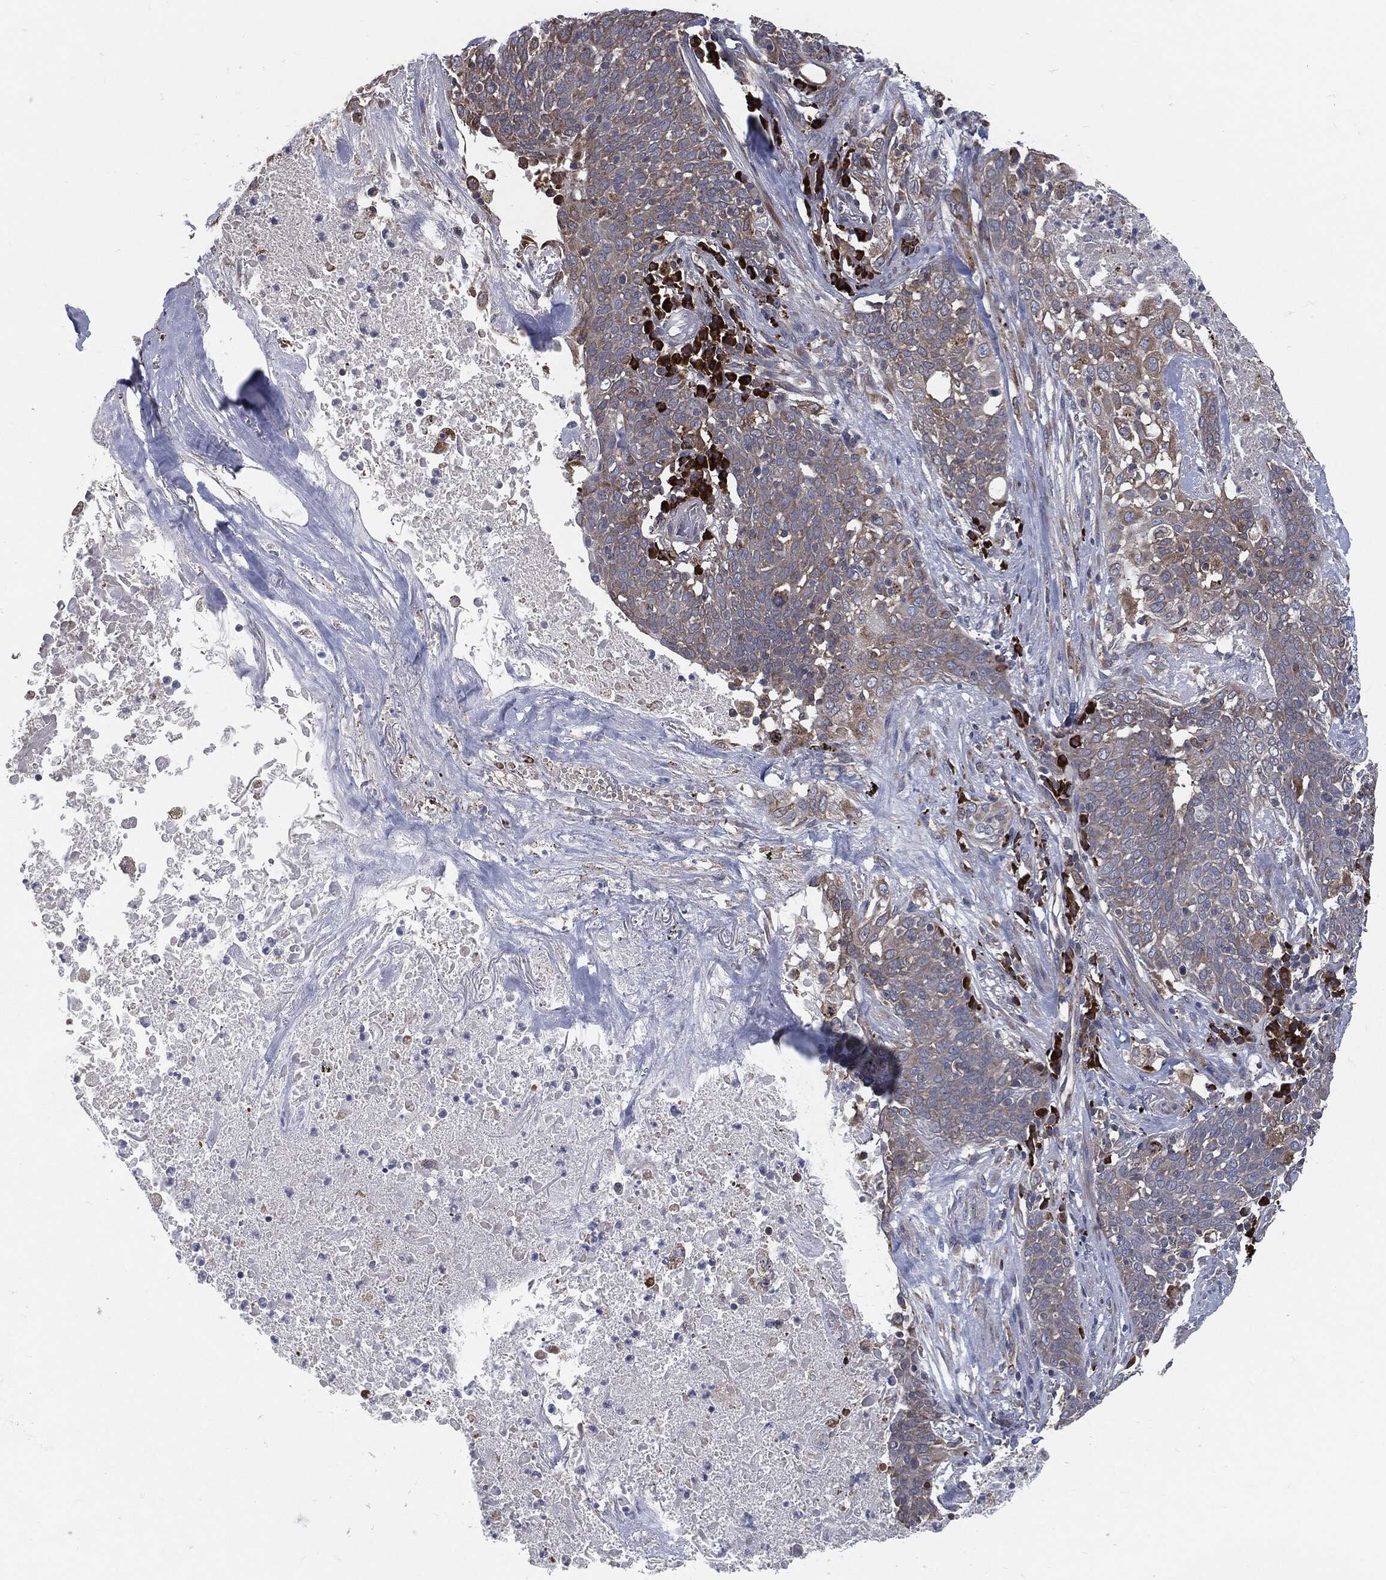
{"staining": {"intensity": "moderate", "quantity": "<25%", "location": "cytoplasmic/membranous"}, "tissue": "lung cancer", "cell_type": "Tumor cells", "image_type": "cancer", "snomed": [{"axis": "morphology", "description": "Squamous cell carcinoma, NOS"}, {"axis": "topography", "description": "Lung"}], "caption": "Lung cancer (squamous cell carcinoma) was stained to show a protein in brown. There is low levels of moderate cytoplasmic/membranous expression in about <25% of tumor cells.", "gene": "PRDX4", "patient": {"sex": "male", "age": 82}}